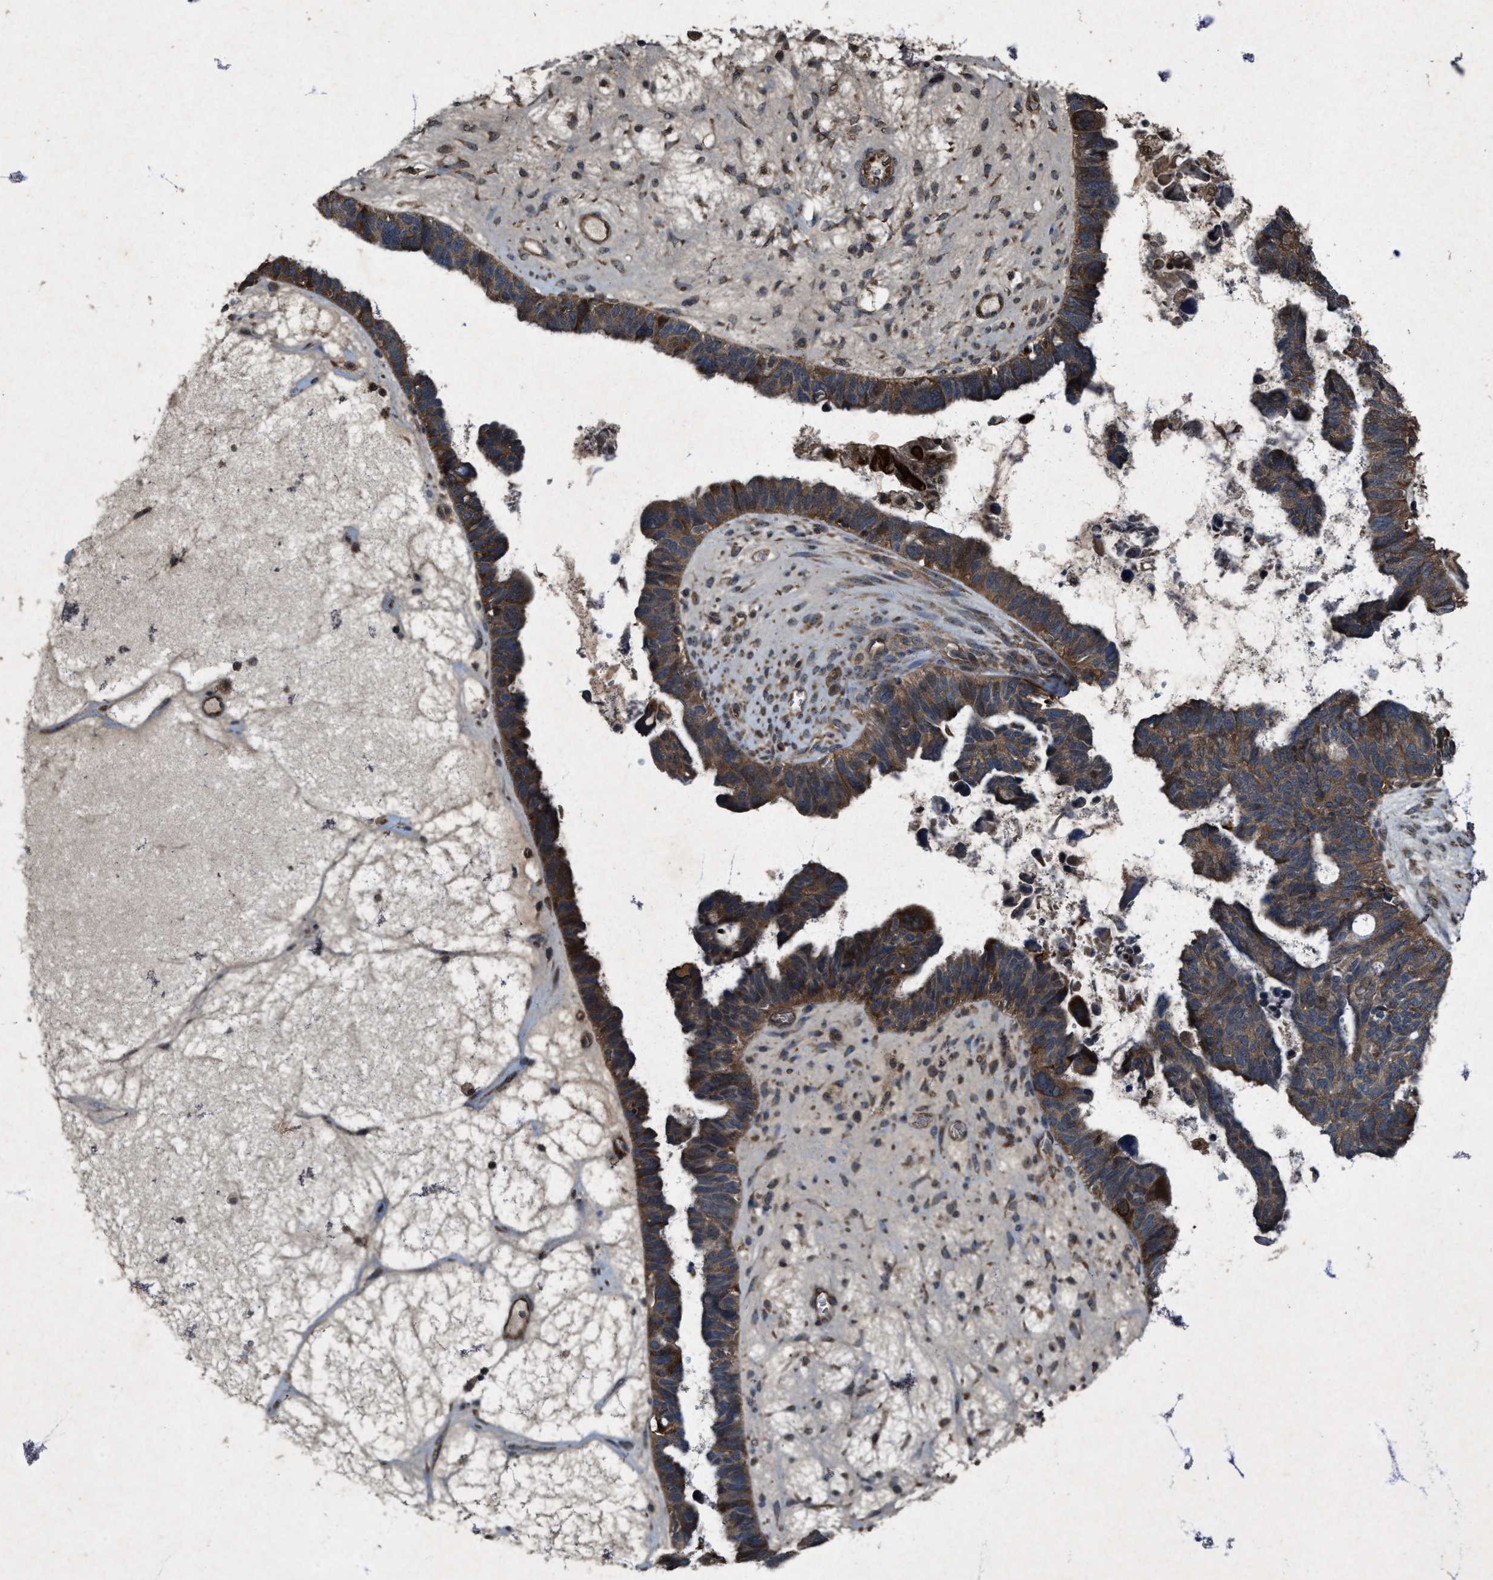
{"staining": {"intensity": "moderate", "quantity": ">75%", "location": "cytoplasmic/membranous"}, "tissue": "ovarian cancer", "cell_type": "Tumor cells", "image_type": "cancer", "snomed": [{"axis": "morphology", "description": "Cystadenocarcinoma, serous, NOS"}, {"axis": "topography", "description": "Ovary"}], "caption": "Brown immunohistochemical staining in human ovarian cancer reveals moderate cytoplasmic/membranous expression in about >75% of tumor cells. The staining is performed using DAB brown chromogen to label protein expression. The nuclei are counter-stained blue using hematoxylin.", "gene": "PDP2", "patient": {"sex": "female", "age": 79}}